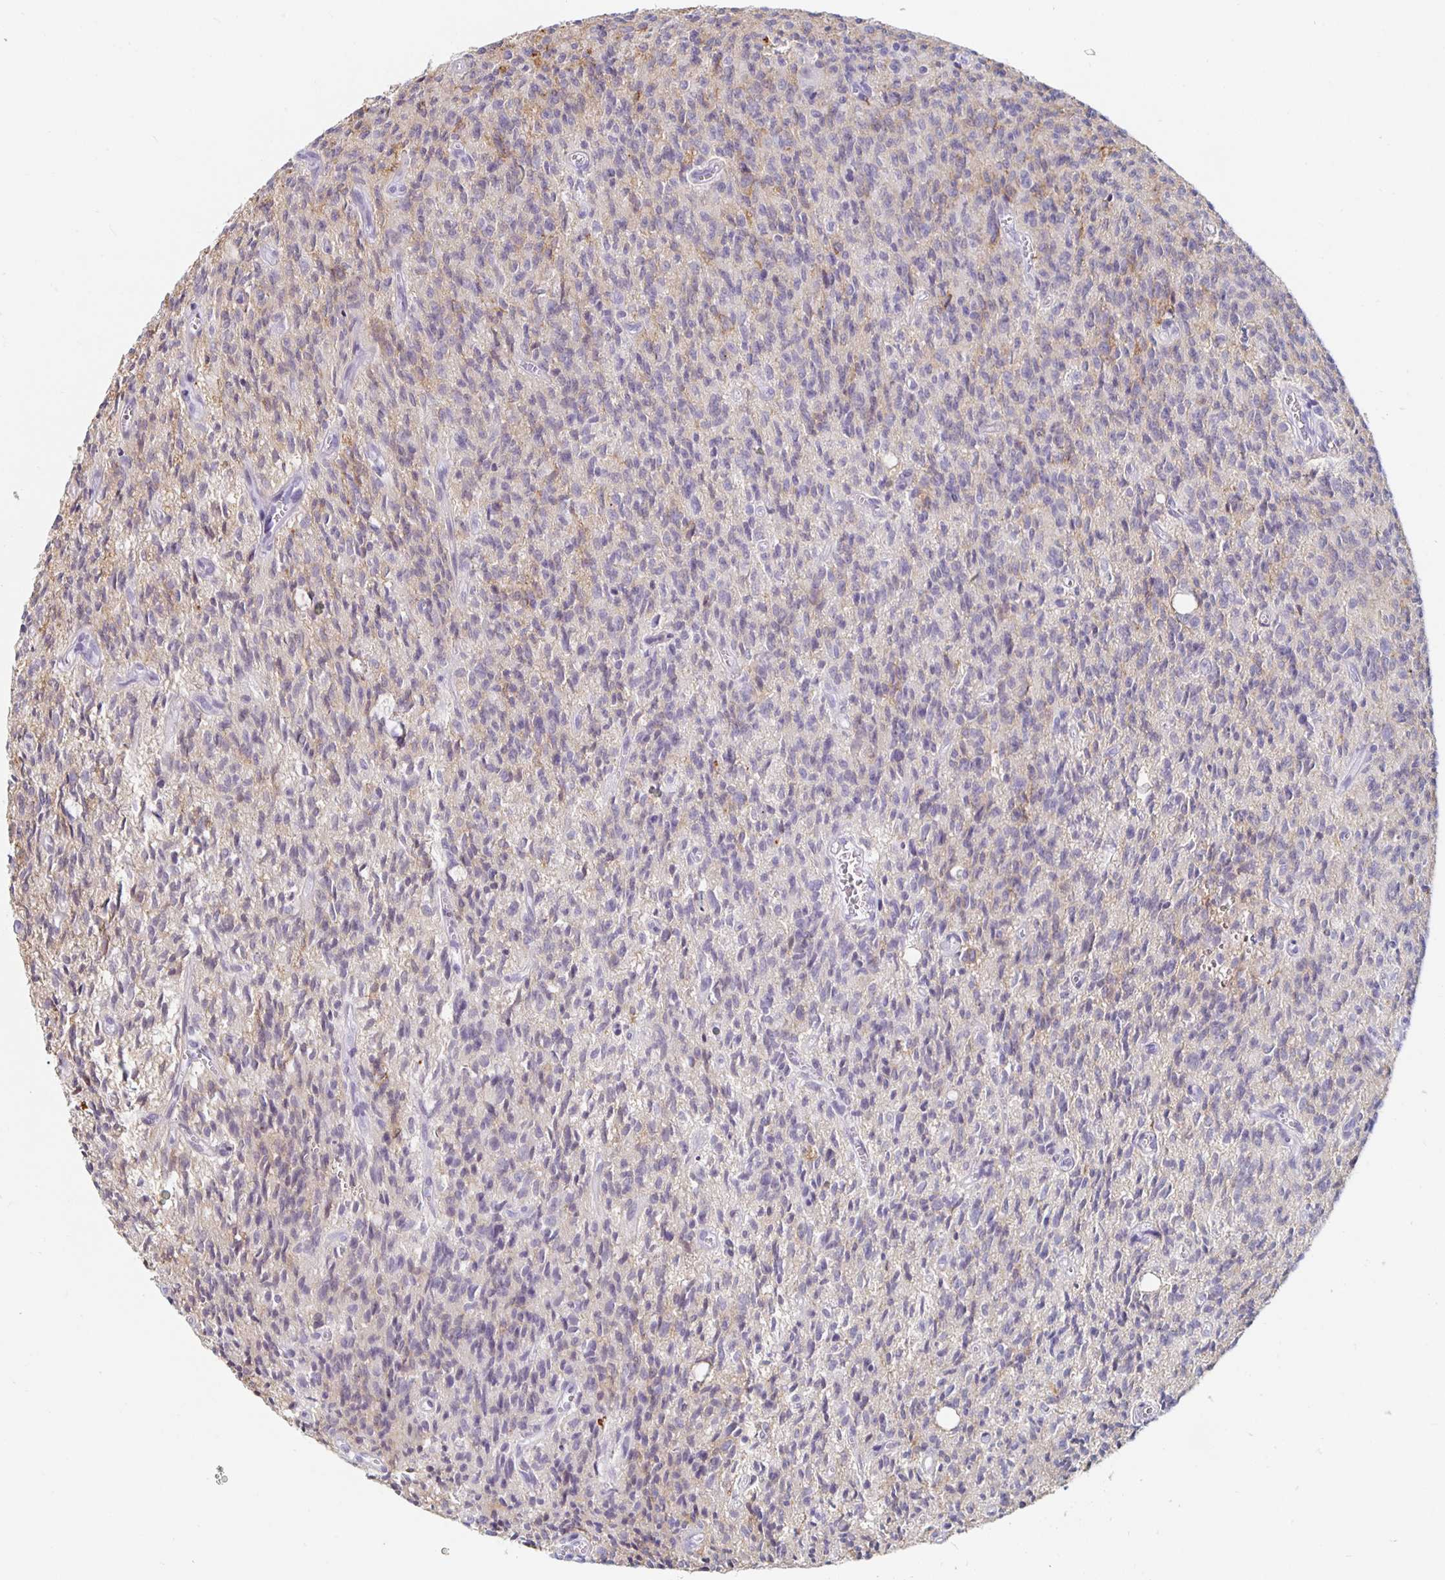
{"staining": {"intensity": "weak", "quantity": "<25%", "location": "cytoplasmic/membranous"}, "tissue": "glioma", "cell_type": "Tumor cells", "image_type": "cancer", "snomed": [{"axis": "morphology", "description": "Glioma, malignant, Low grade"}, {"axis": "topography", "description": "Brain"}], "caption": "The image demonstrates no significant positivity in tumor cells of malignant glioma (low-grade).", "gene": "KCNQ2", "patient": {"sex": "male", "age": 64}}